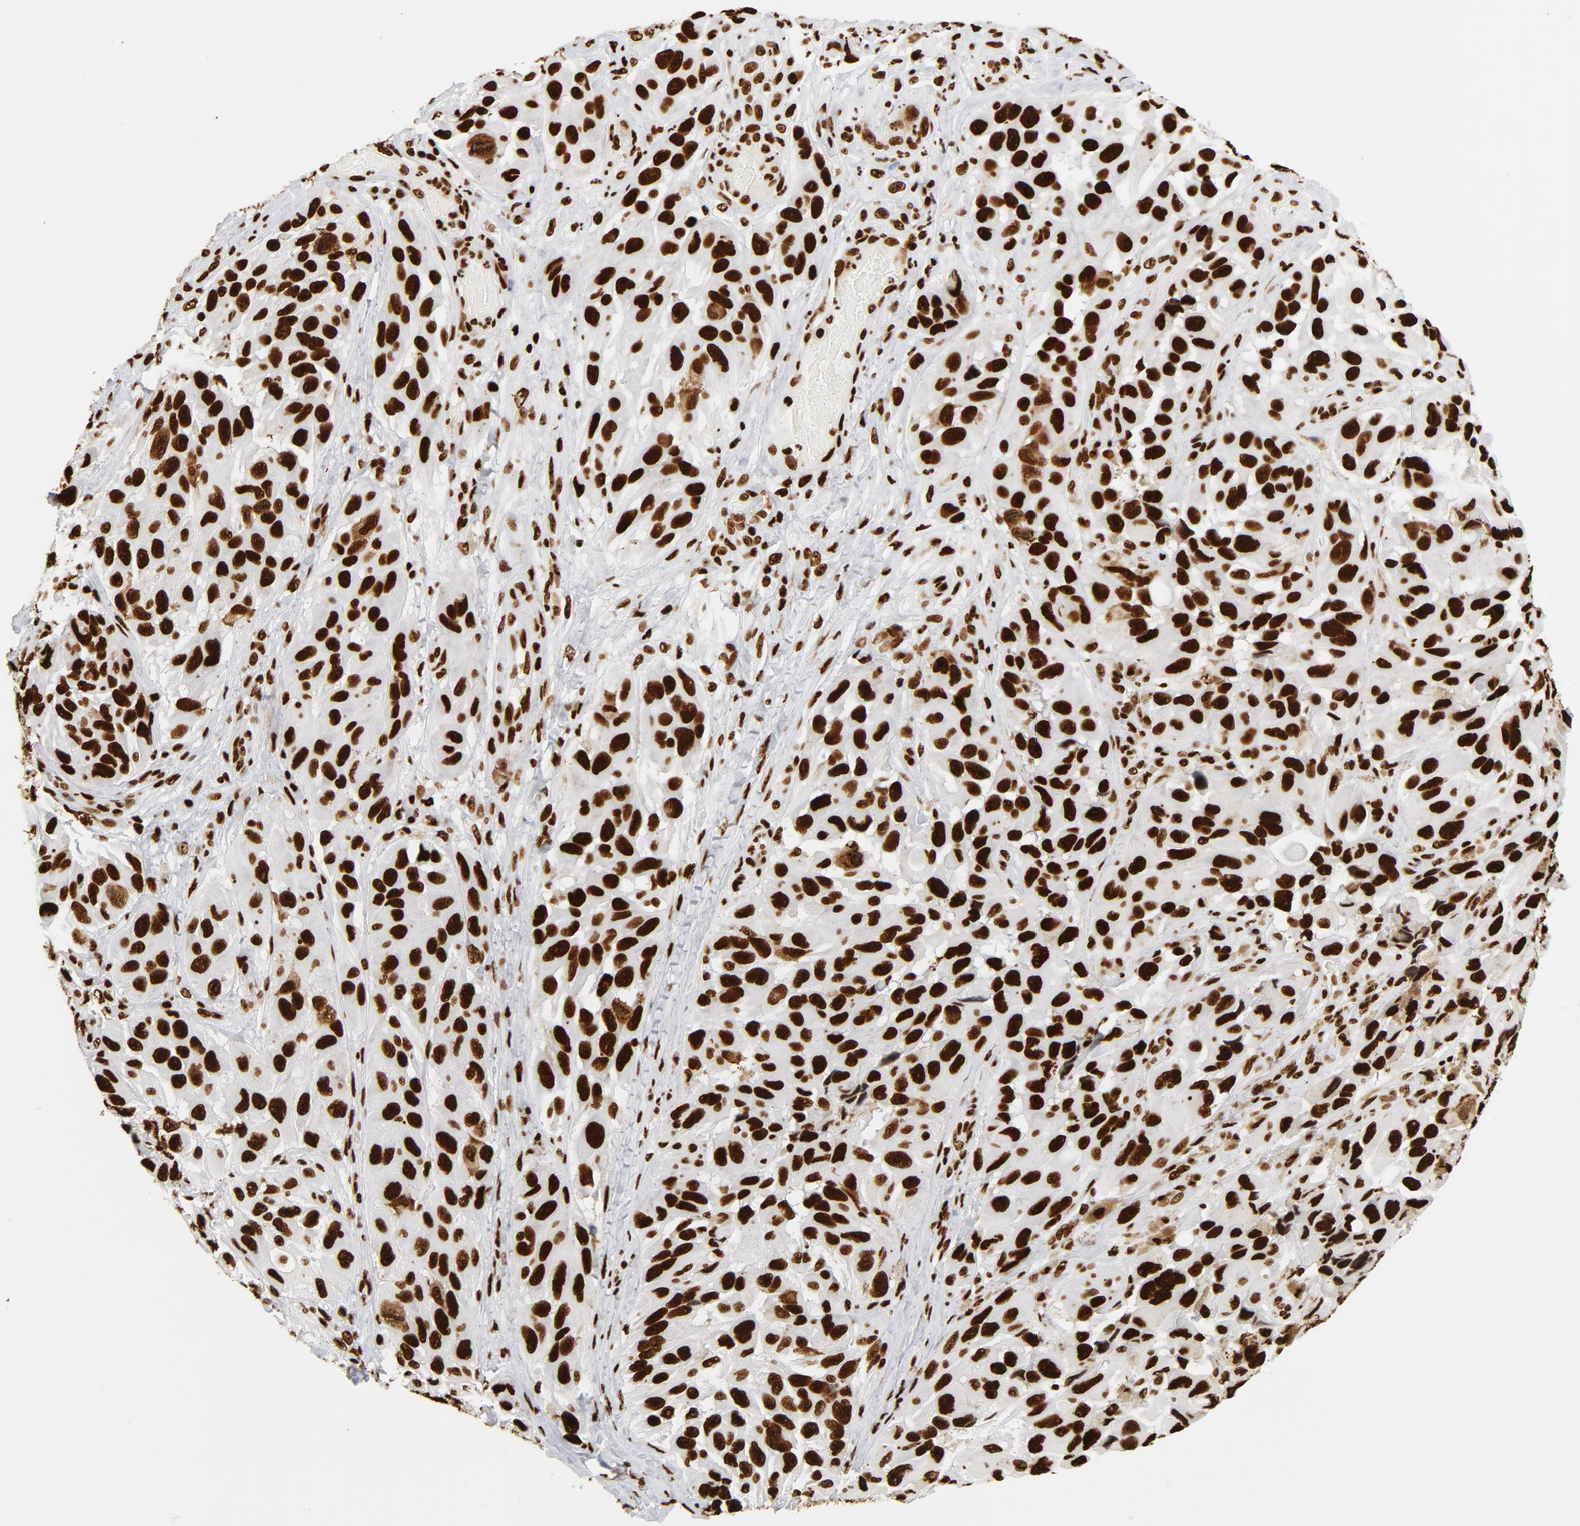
{"staining": {"intensity": "strong", "quantity": ">75%", "location": "nuclear"}, "tissue": "melanoma", "cell_type": "Tumor cells", "image_type": "cancer", "snomed": [{"axis": "morphology", "description": "Malignant melanoma, NOS"}, {"axis": "topography", "description": "Skin"}], "caption": "Malignant melanoma stained with a protein marker shows strong staining in tumor cells.", "gene": "XRCC6", "patient": {"sex": "female", "age": 73}}